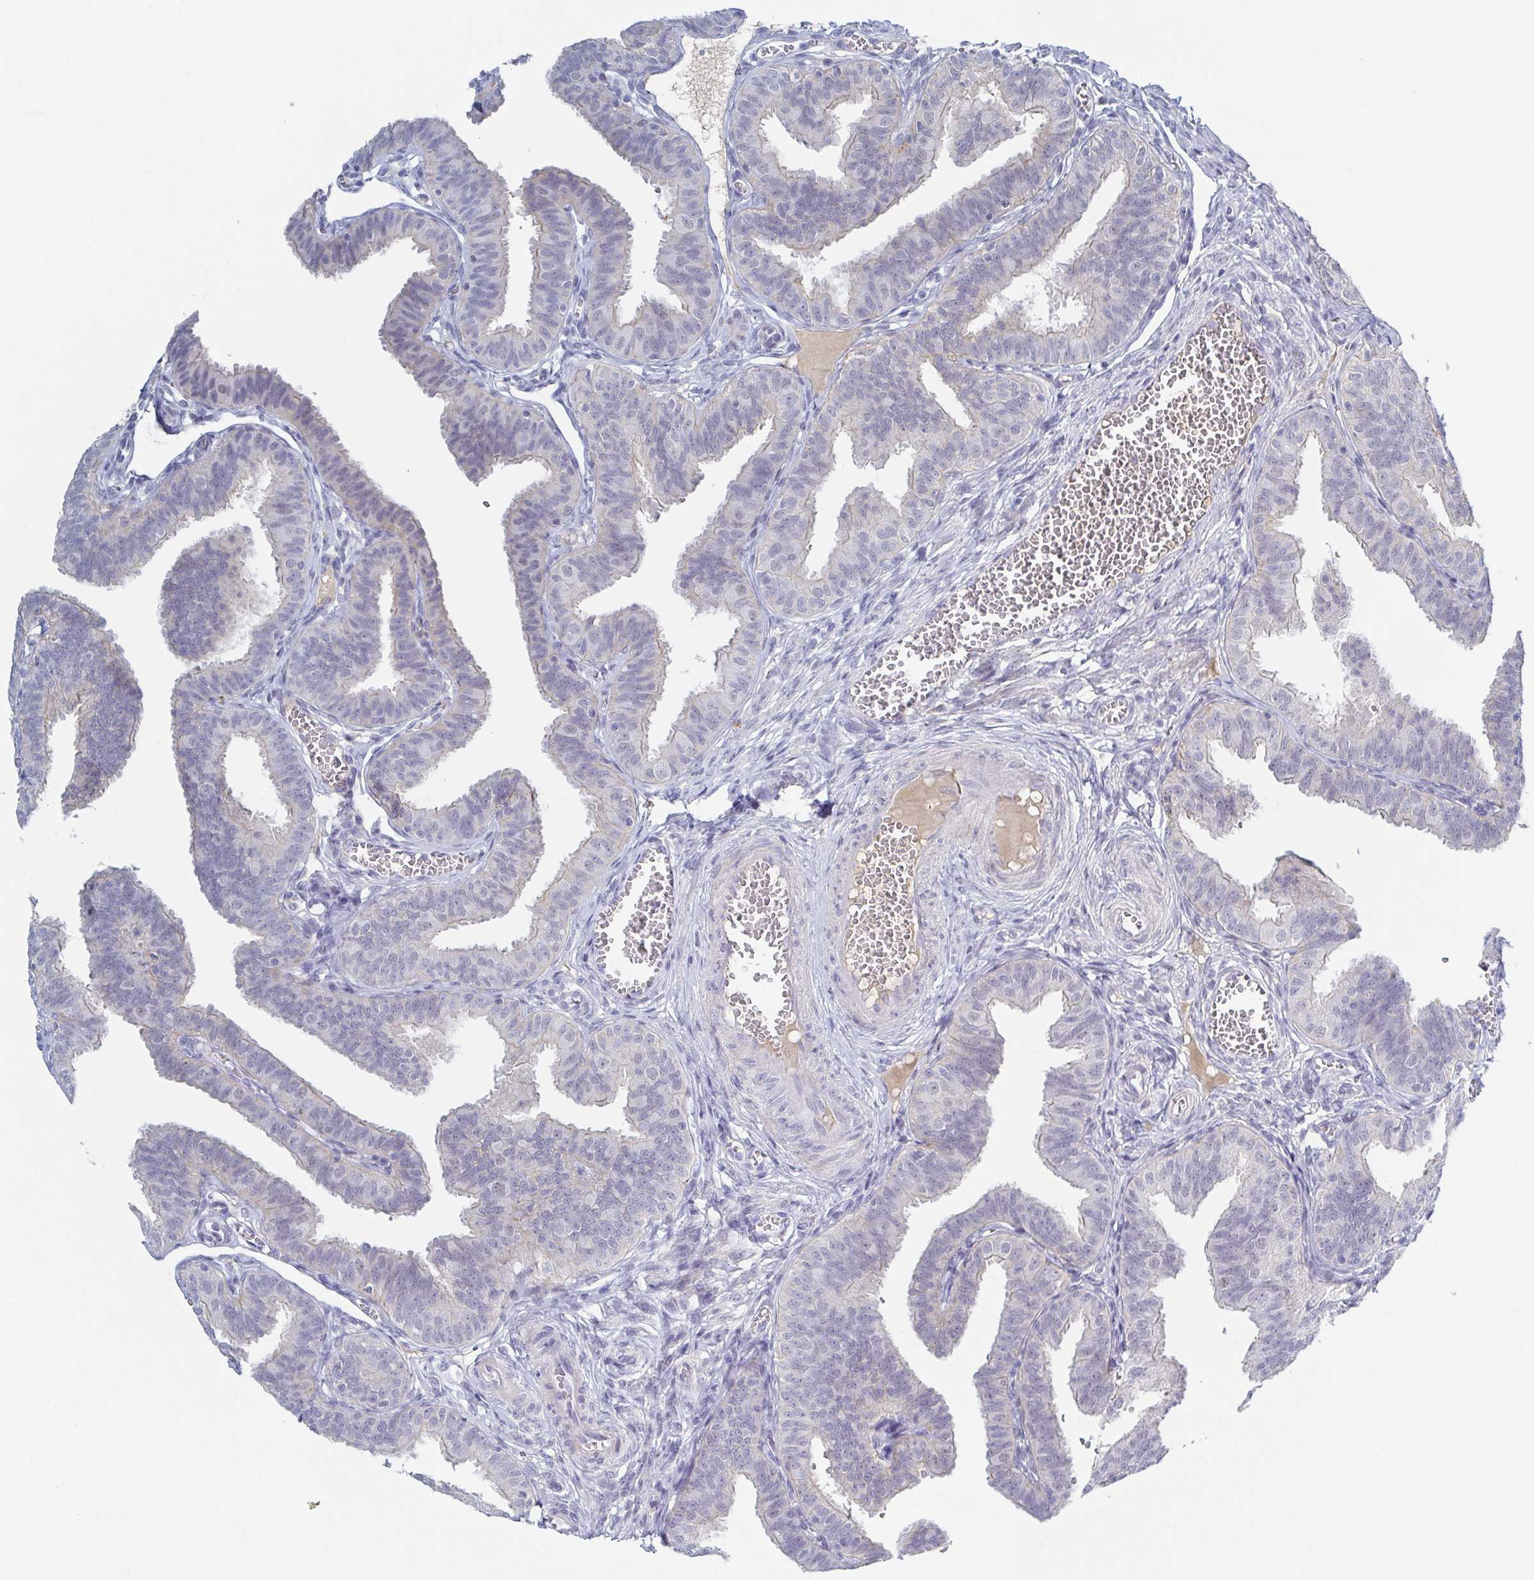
{"staining": {"intensity": "moderate", "quantity": "<25%", "location": "cytoplasmic/membranous"}, "tissue": "fallopian tube", "cell_type": "Glandular cells", "image_type": "normal", "snomed": [{"axis": "morphology", "description": "Normal tissue, NOS"}, {"axis": "topography", "description": "Fallopian tube"}], "caption": "Protein staining of normal fallopian tube reveals moderate cytoplasmic/membranous expression in approximately <25% of glandular cells. The staining was performed using DAB to visualize the protein expression in brown, while the nuclei were stained in blue with hematoxylin (Magnification: 20x).", "gene": "RHOV", "patient": {"sex": "female", "age": 25}}